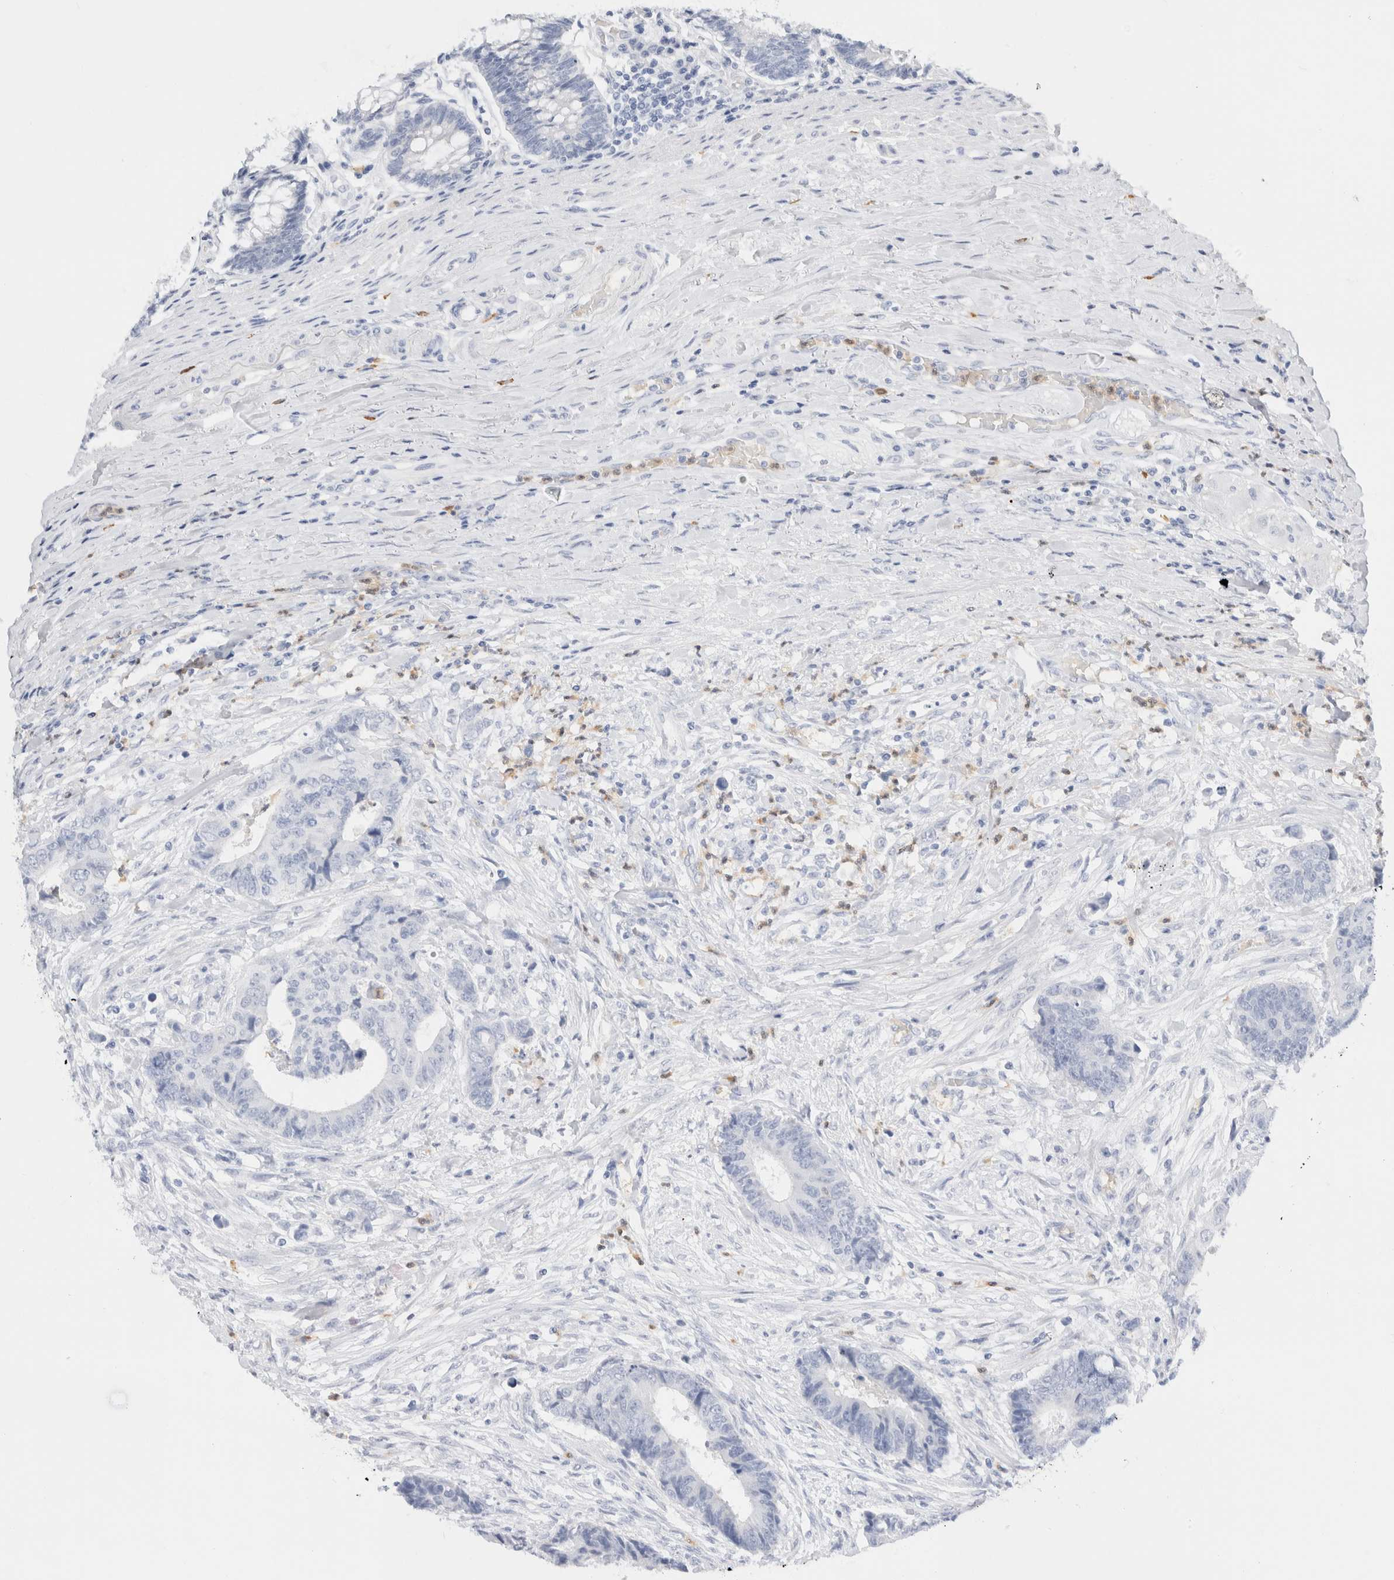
{"staining": {"intensity": "negative", "quantity": "none", "location": "none"}, "tissue": "colorectal cancer", "cell_type": "Tumor cells", "image_type": "cancer", "snomed": [{"axis": "morphology", "description": "Adenocarcinoma, NOS"}, {"axis": "topography", "description": "Rectum"}], "caption": "High power microscopy histopathology image of an immunohistochemistry (IHC) histopathology image of colorectal cancer (adenocarcinoma), revealing no significant positivity in tumor cells. (DAB (3,3'-diaminobenzidine) immunohistochemistry (IHC) with hematoxylin counter stain).", "gene": "ARG1", "patient": {"sex": "male", "age": 84}}